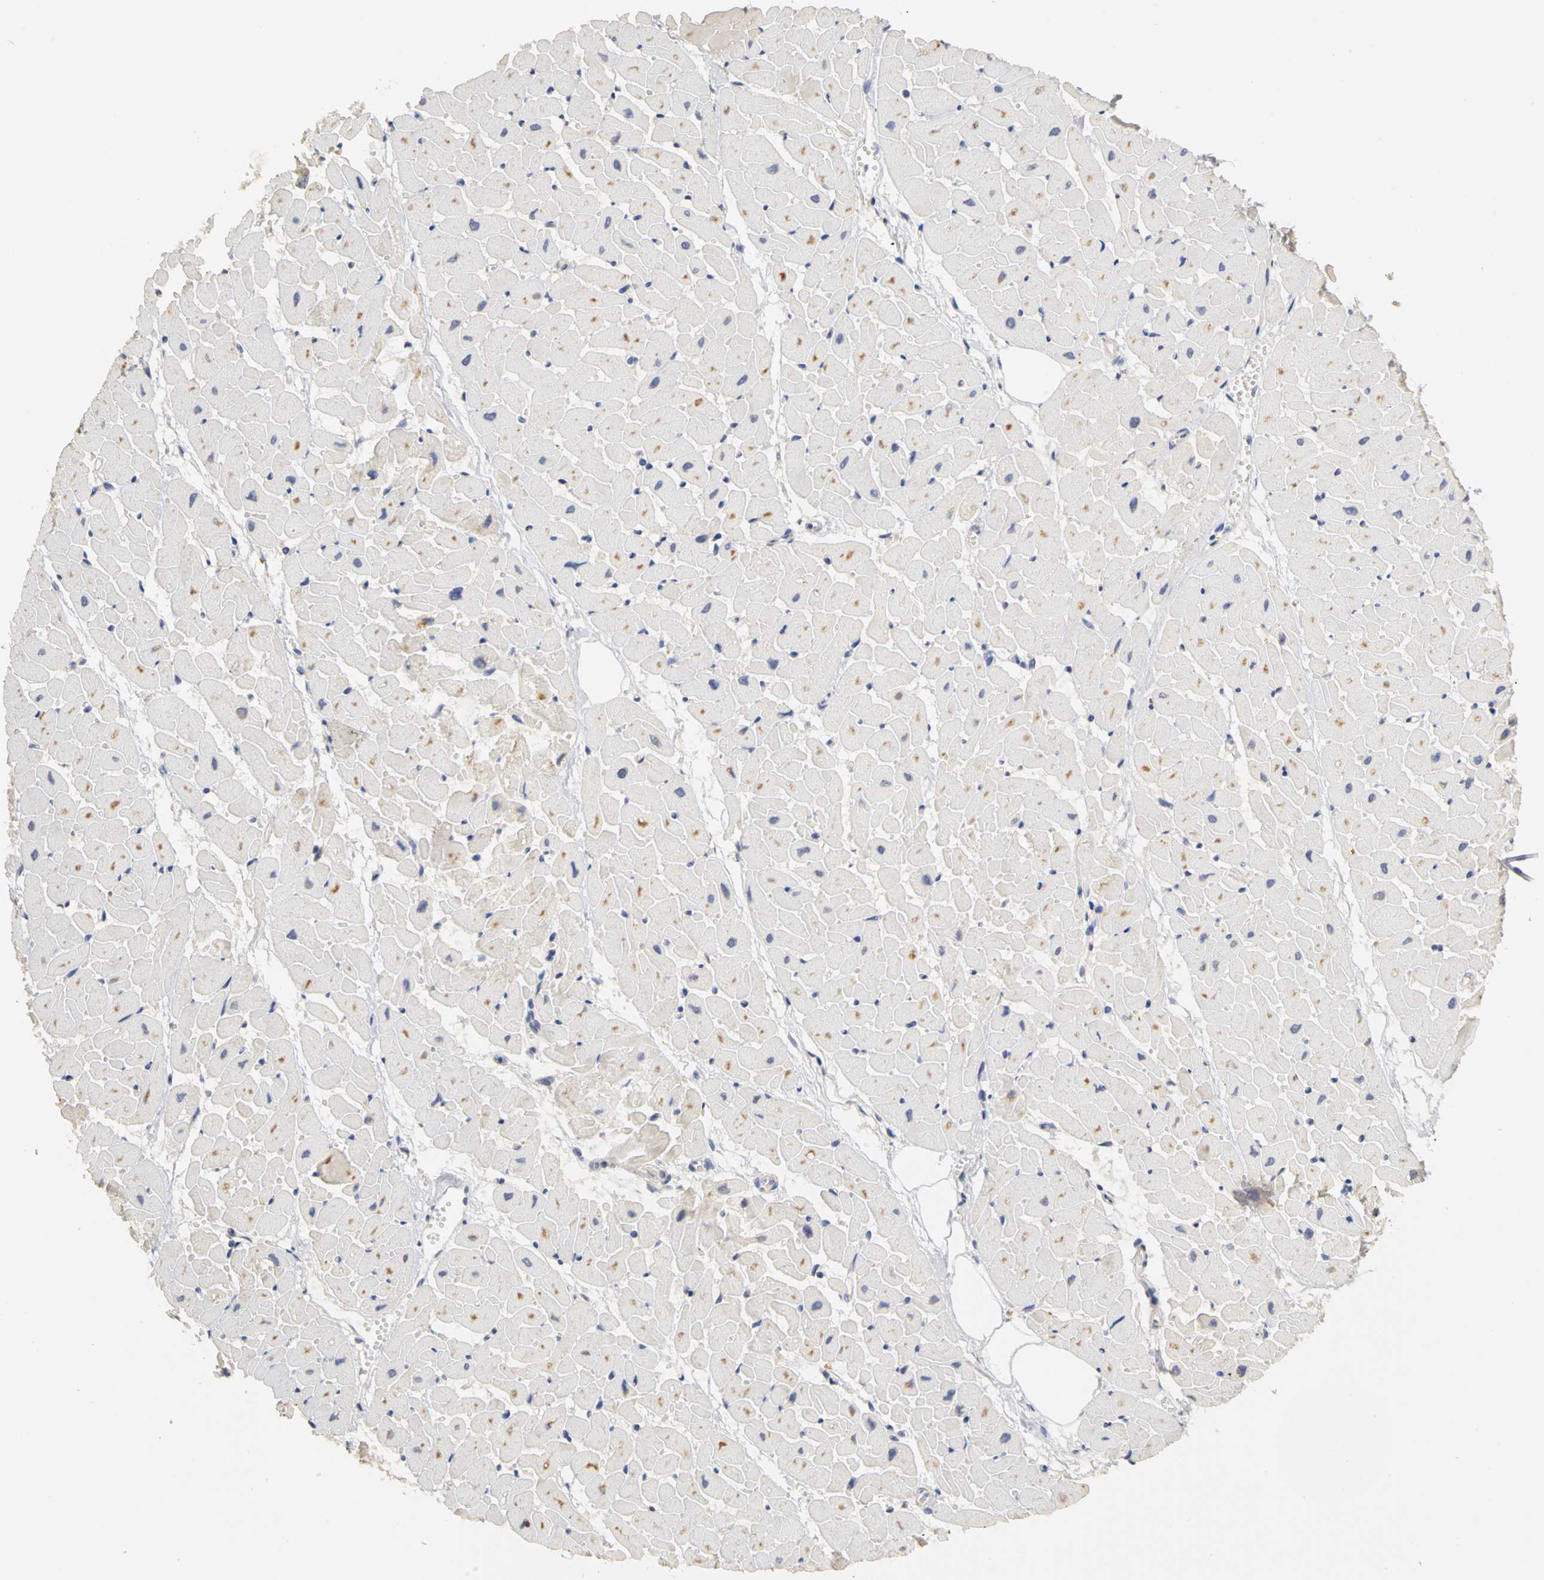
{"staining": {"intensity": "moderate", "quantity": "<25%", "location": "cytoplasmic/membranous"}, "tissue": "heart muscle", "cell_type": "Cardiomyocytes", "image_type": "normal", "snomed": [{"axis": "morphology", "description": "Normal tissue, NOS"}, {"axis": "topography", "description": "Heart"}], "caption": "Moderate cytoplasmic/membranous staining for a protein is seen in about <25% of cardiomyocytes of benign heart muscle using IHC.", "gene": "PGR", "patient": {"sex": "female", "age": 19}}